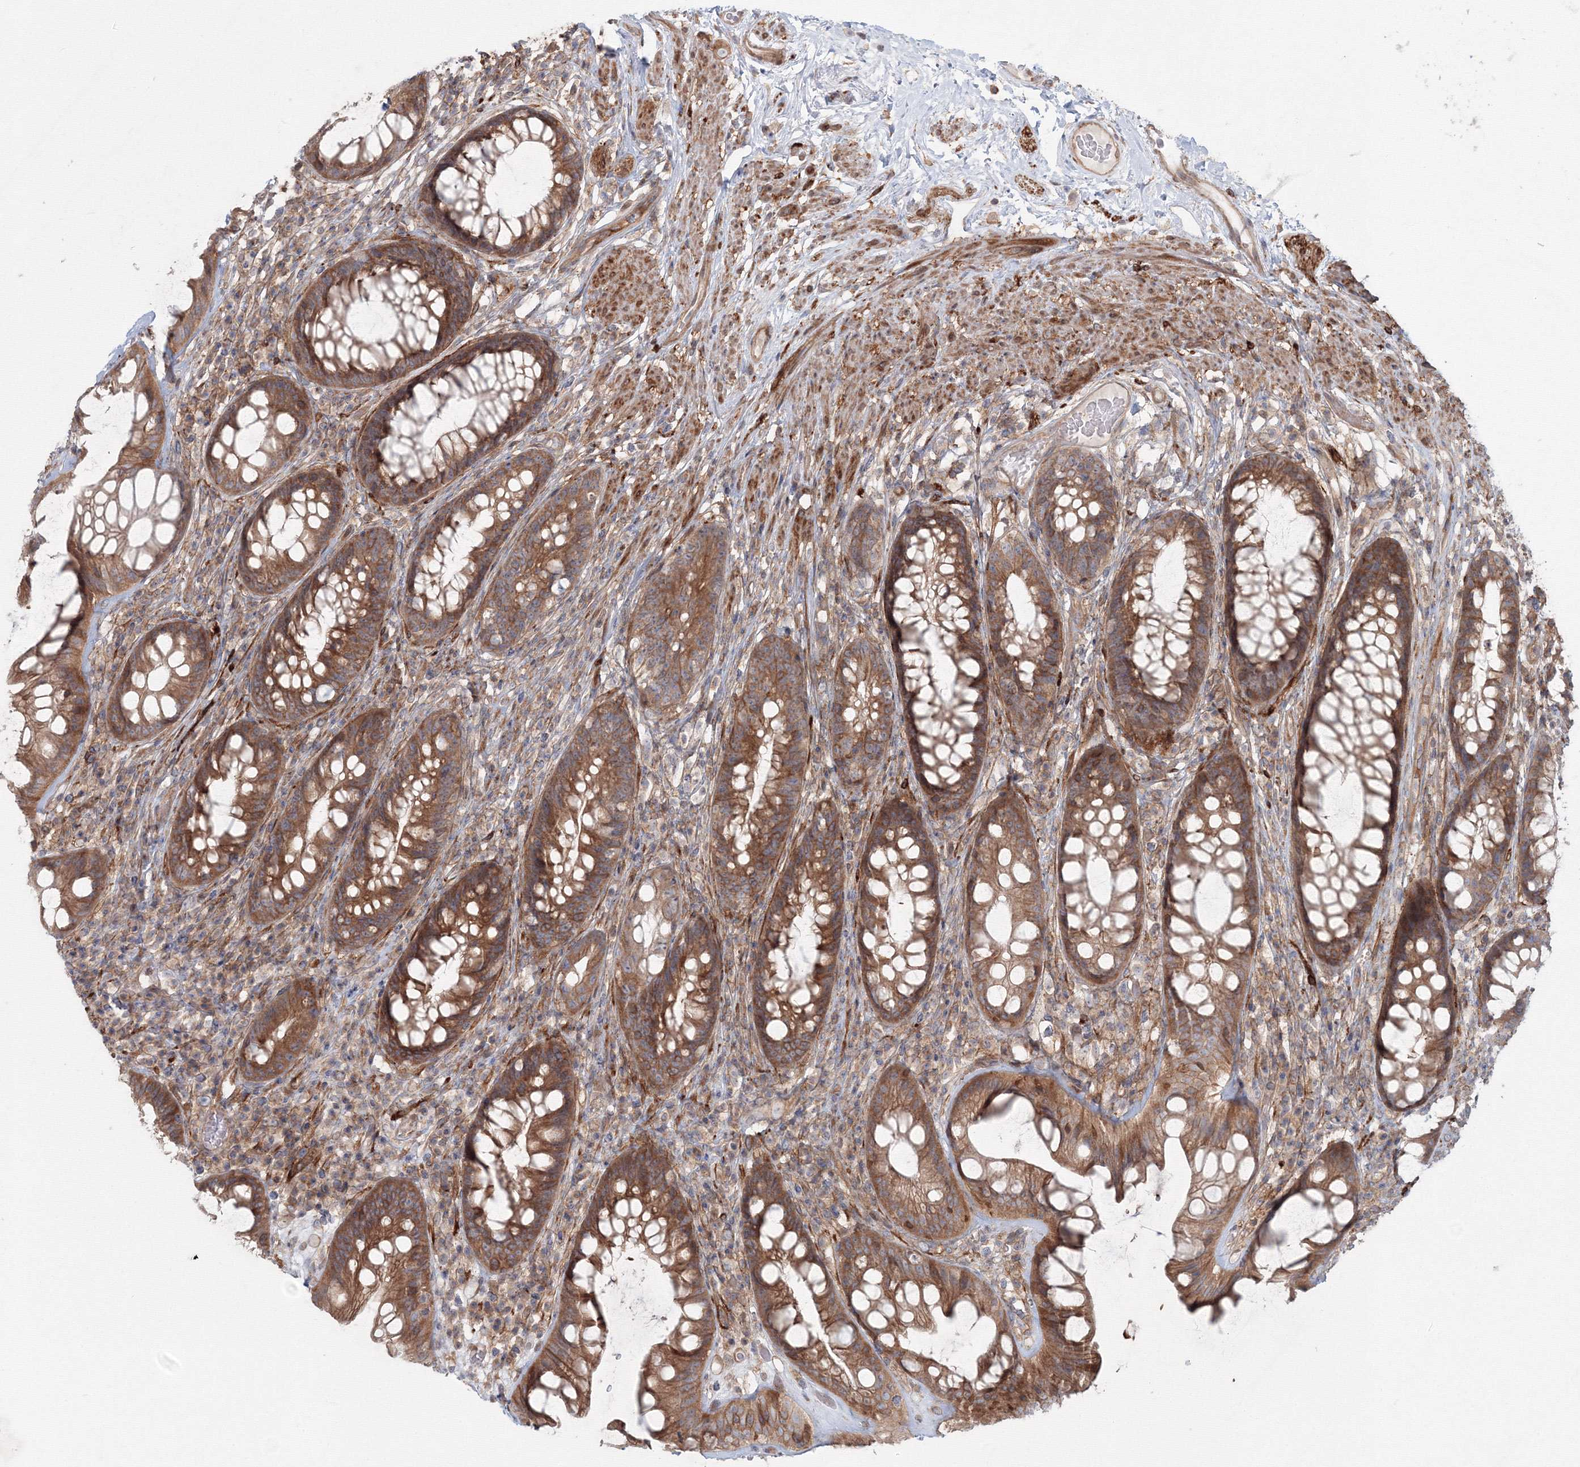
{"staining": {"intensity": "moderate", "quantity": ">75%", "location": "cytoplasmic/membranous"}, "tissue": "rectum", "cell_type": "Glandular cells", "image_type": "normal", "snomed": [{"axis": "morphology", "description": "Normal tissue, NOS"}, {"axis": "topography", "description": "Rectum"}], "caption": "Protein staining displays moderate cytoplasmic/membranous expression in approximately >75% of glandular cells in benign rectum.", "gene": "SH3PXD2A", "patient": {"sex": "male", "age": 74}}